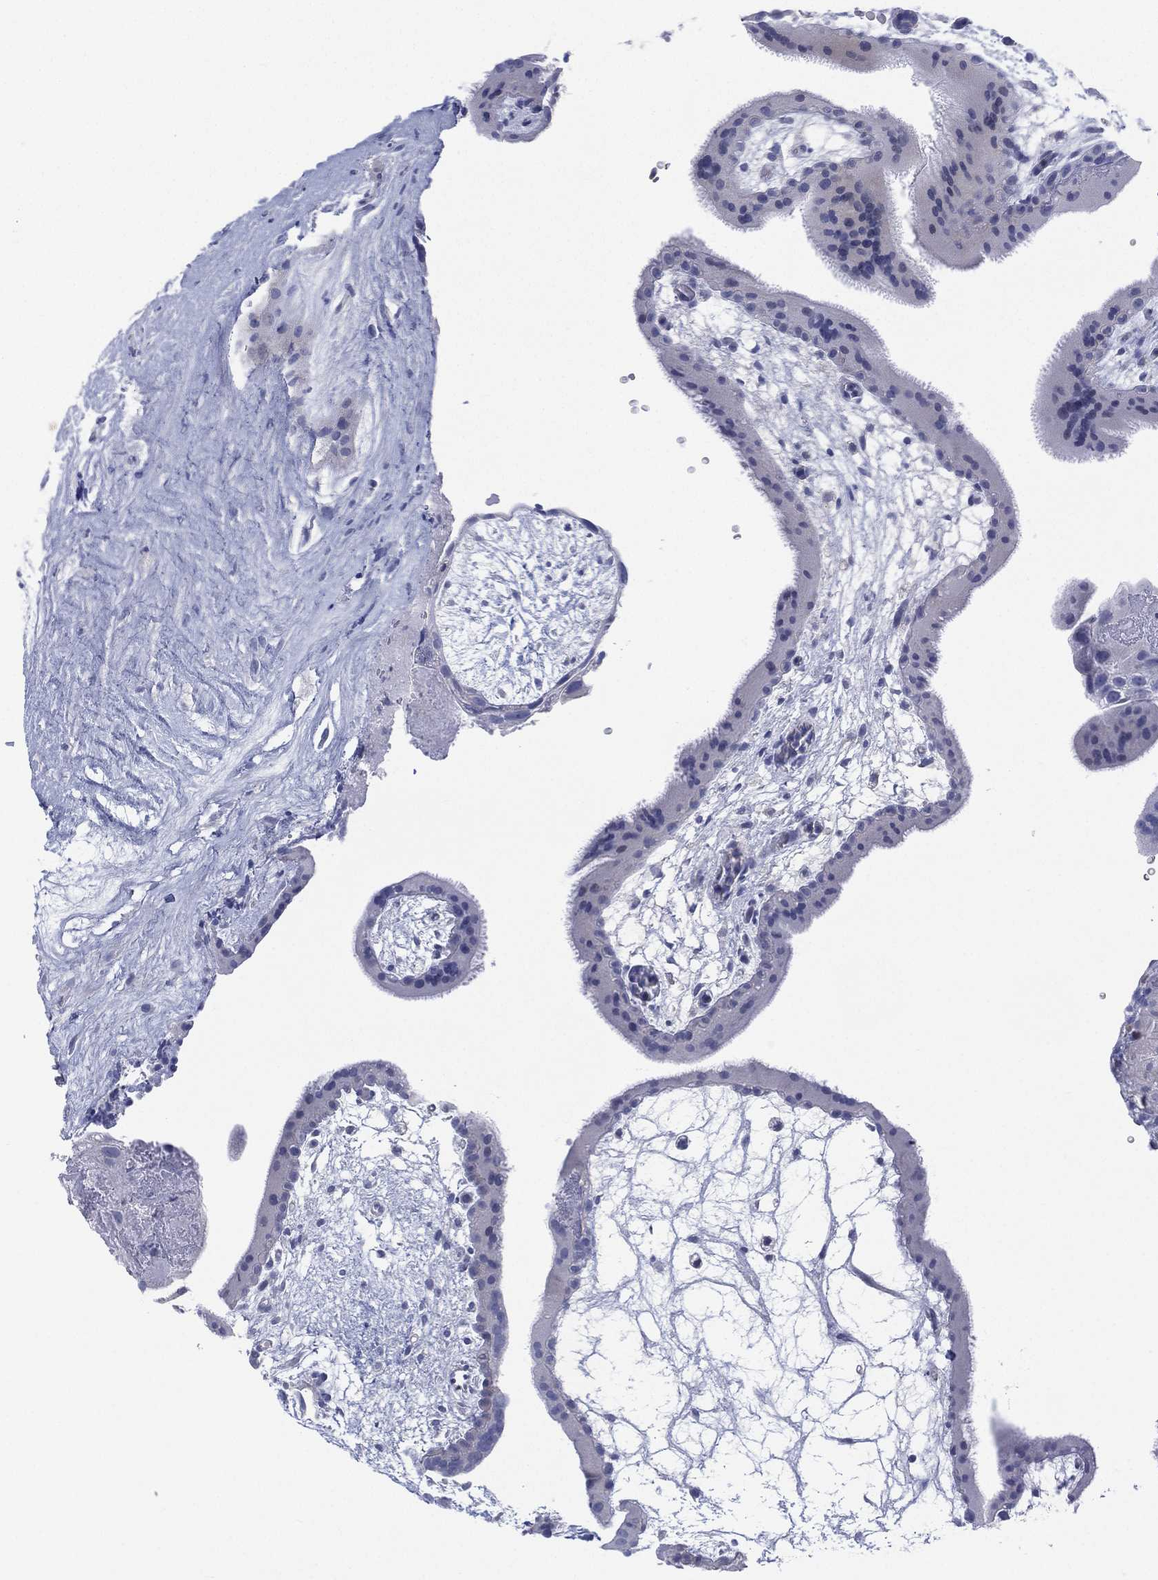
{"staining": {"intensity": "negative", "quantity": "none", "location": "none"}, "tissue": "placenta", "cell_type": "Trophoblastic cells", "image_type": "normal", "snomed": [{"axis": "morphology", "description": "Normal tissue, NOS"}, {"axis": "topography", "description": "Placenta"}], "caption": "IHC histopathology image of normal placenta: placenta stained with DAB shows no significant protein expression in trophoblastic cells.", "gene": "SEPTIN1", "patient": {"sex": "female", "age": 19}}